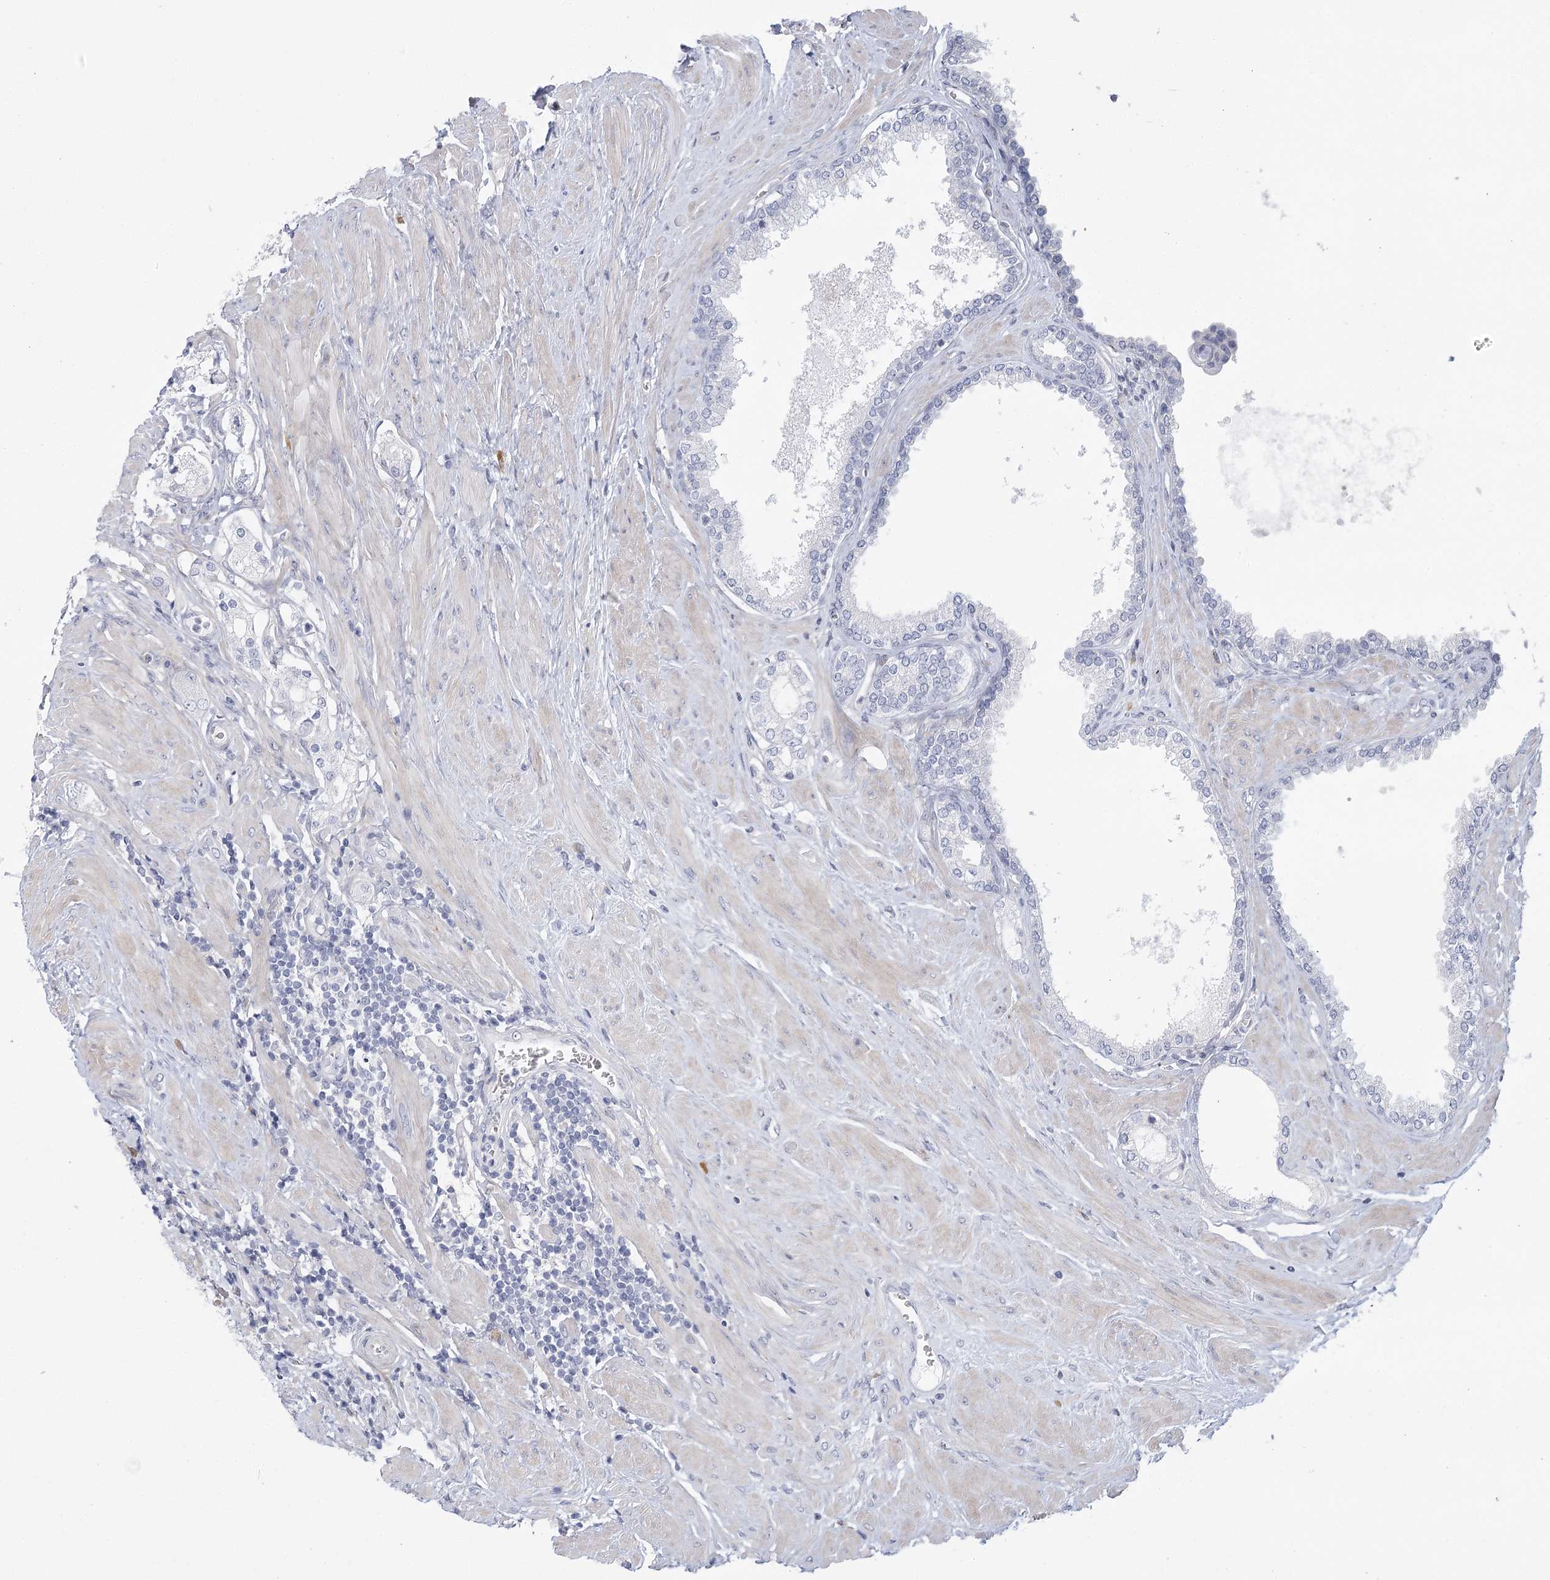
{"staining": {"intensity": "negative", "quantity": "none", "location": "none"}, "tissue": "prostate cancer", "cell_type": "Tumor cells", "image_type": "cancer", "snomed": [{"axis": "morphology", "description": "Adenocarcinoma, Low grade"}, {"axis": "topography", "description": "Prostate"}], "caption": "A histopathology image of human prostate cancer is negative for staining in tumor cells.", "gene": "FAM76B", "patient": {"sex": "male", "age": 62}}